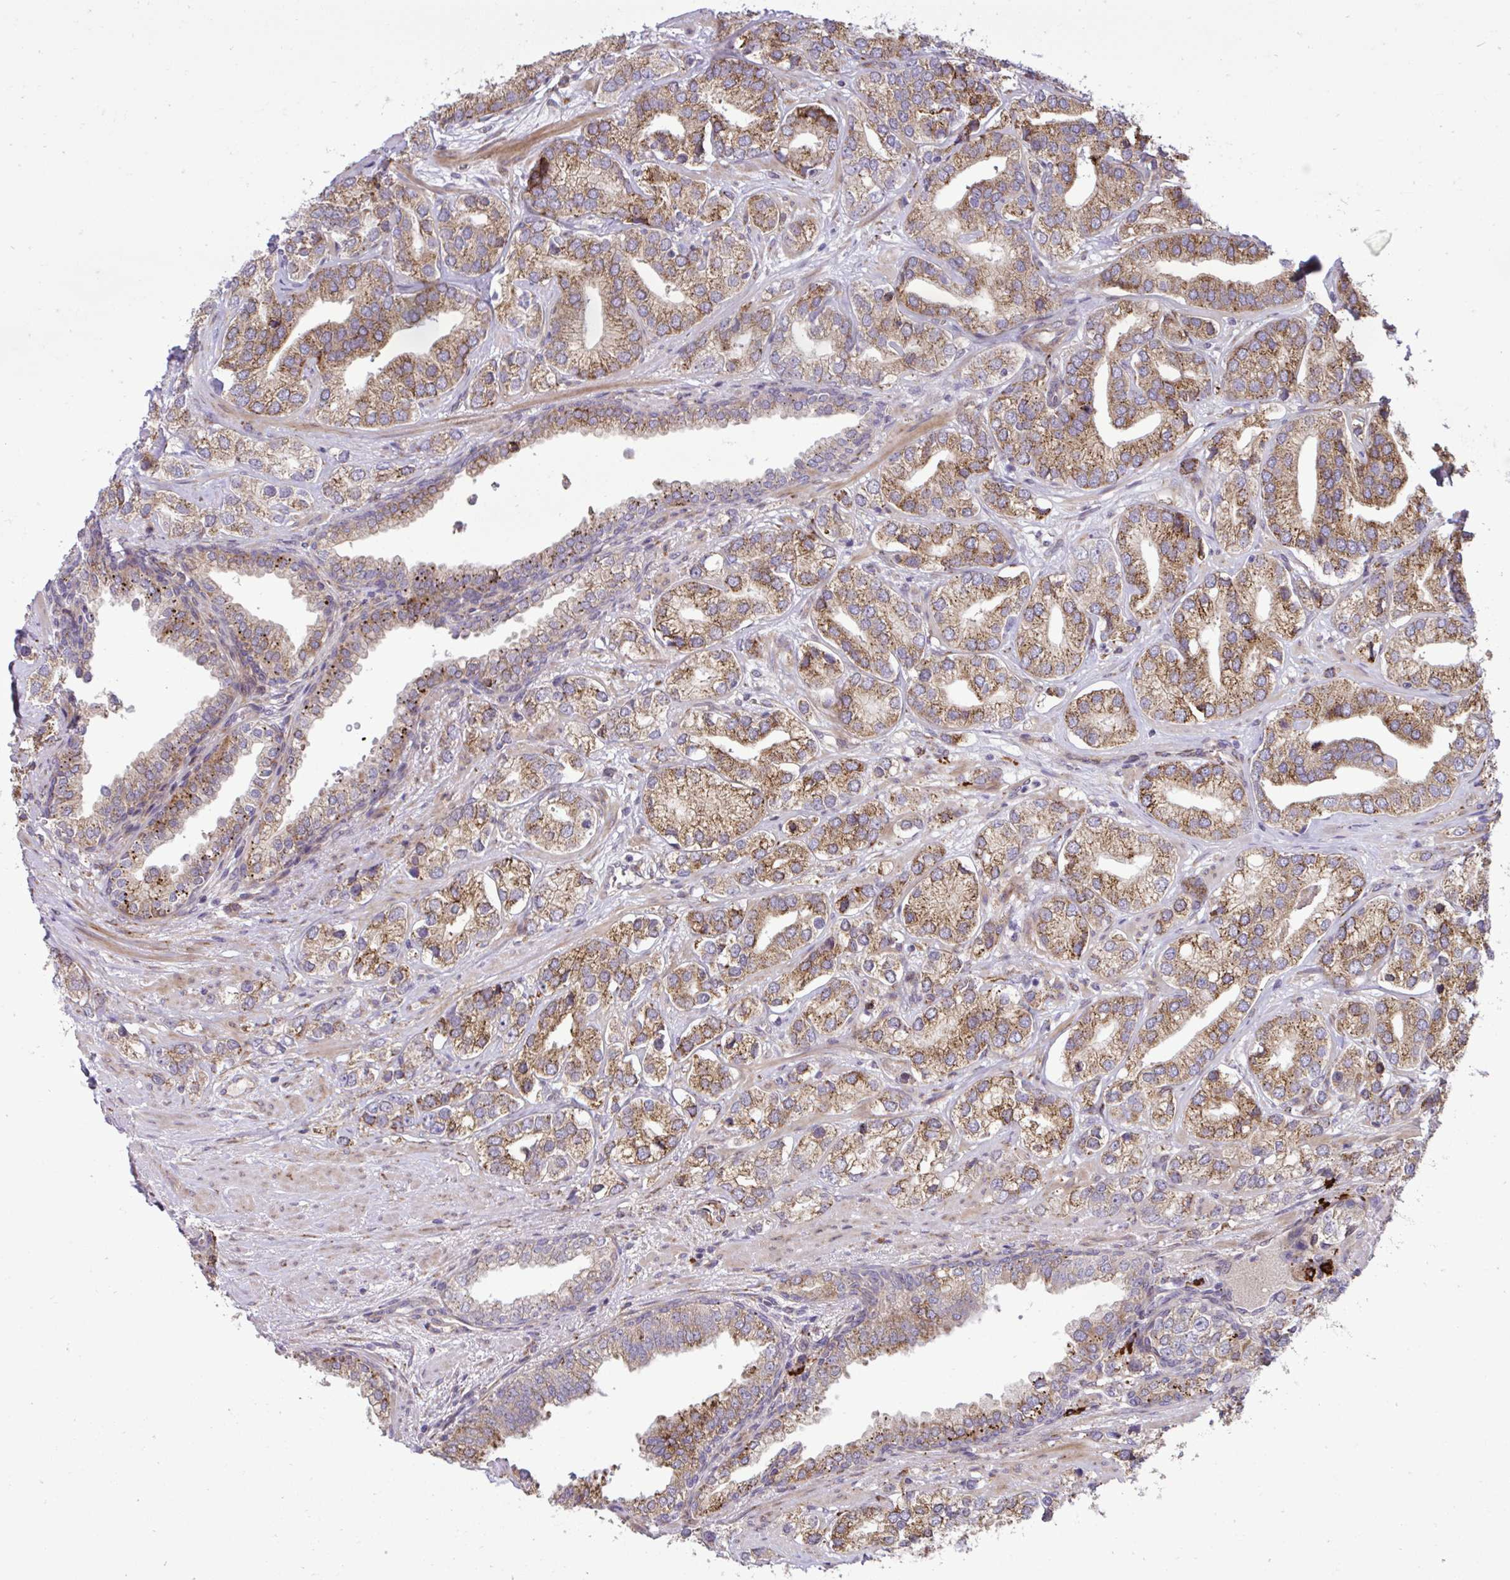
{"staining": {"intensity": "moderate", "quantity": ">75%", "location": "cytoplasmic/membranous"}, "tissue": "prostate cancer", "cell_type": "Tumor cells", "image_type": "cancer", "snomed": [{"axis": "morphology", "description": "Adenocarcinoma, High grade"}, {"axis": "topography", "description": "Prostate"}], "caption": "This is an image of IHC staining of adenocarcinoma (high-grade) (prostate), which shows moderate staining in the cytoplasmic/membranous of tumor cells.", "gene": "LIMS1", "patient": {"sex": "male", "age": 58}}